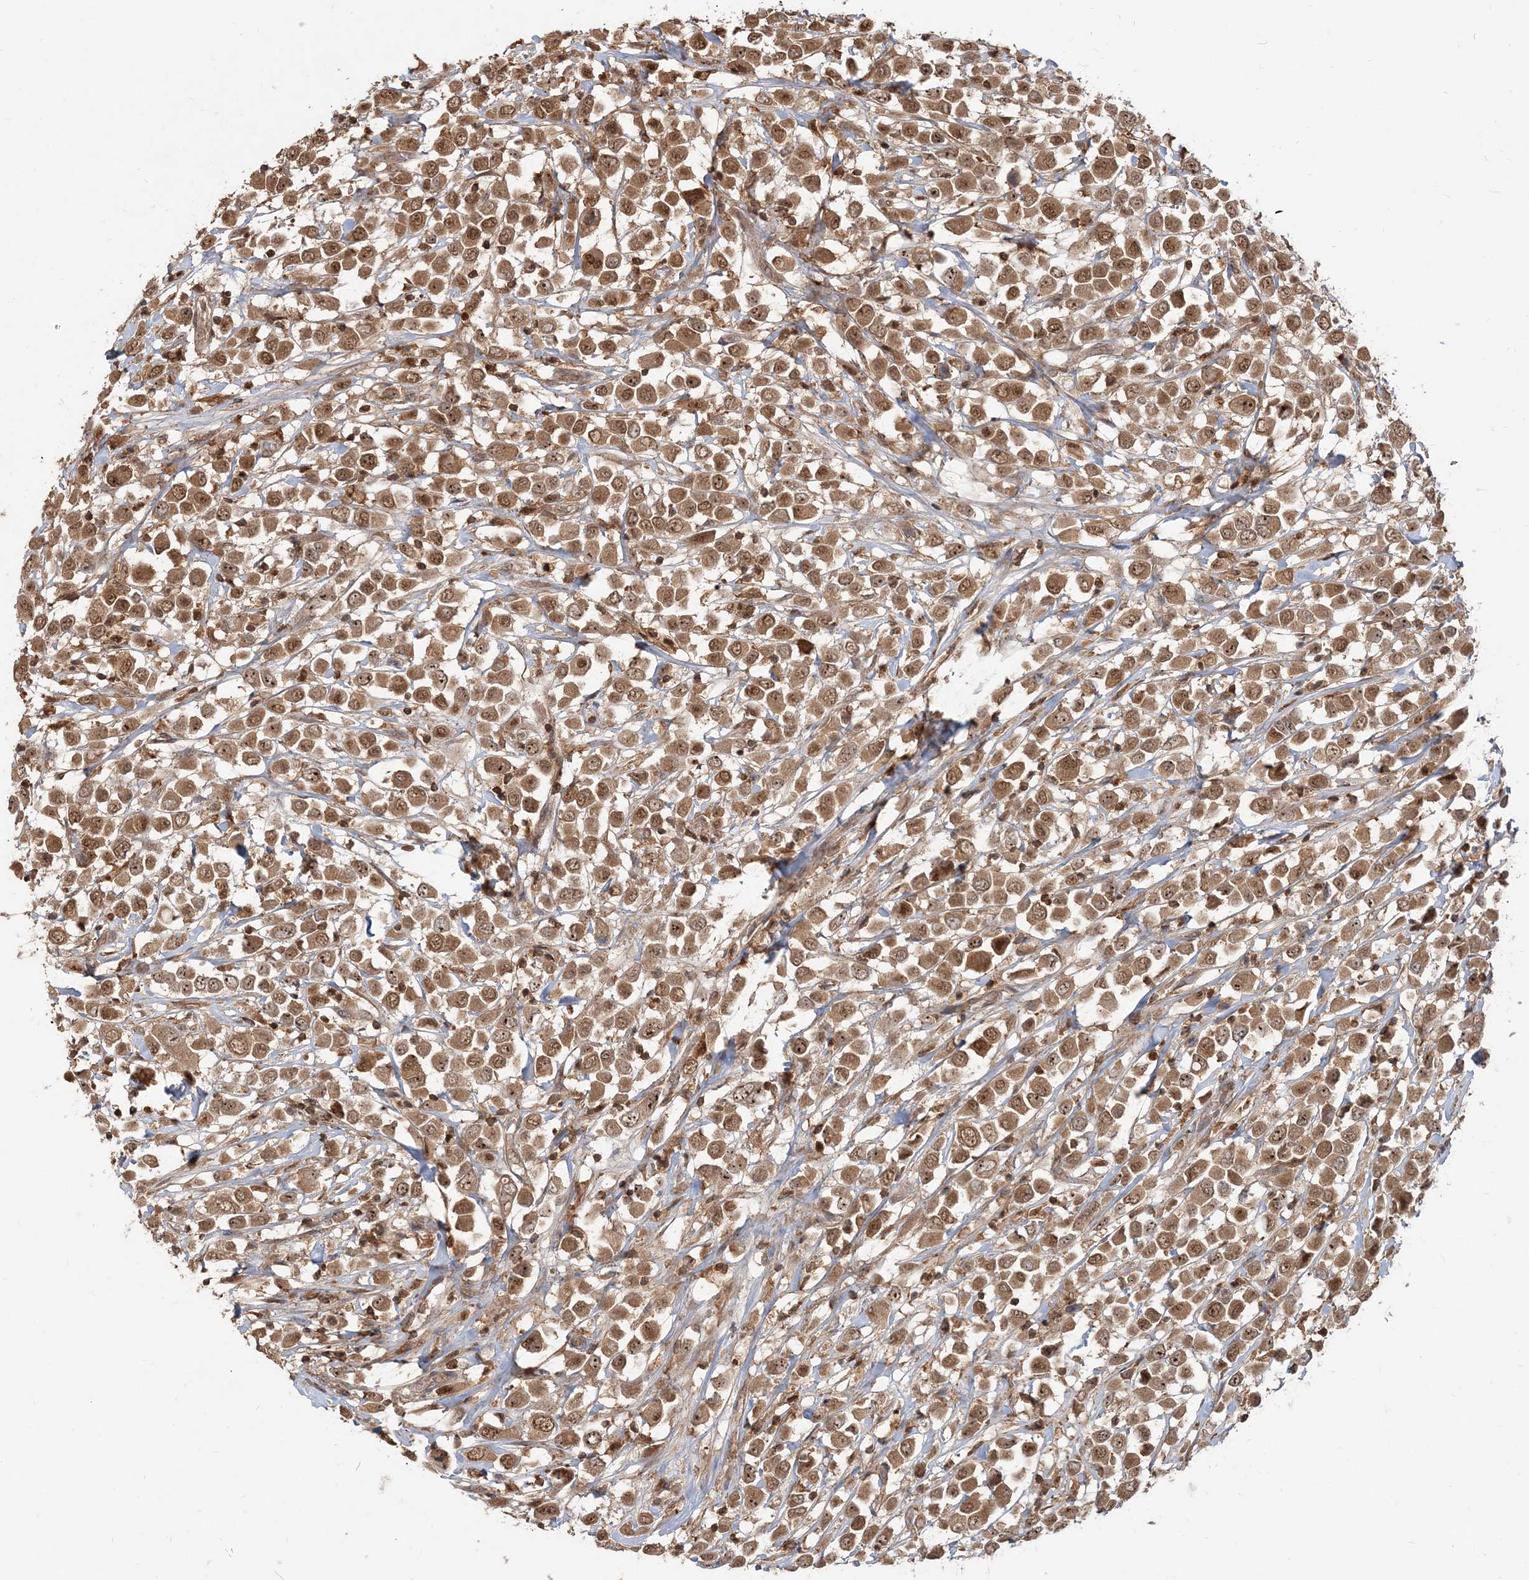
{"staining": {"intensity": "moderate", "quantity": ">75%", "location": "cytoplasmic/membranous,nuclear"}, "tissue": "breast cancer", "cell_type": "Tumor cells", "image_type": "cancer", "snomed": [{"axis": "morphology", "description": "Duct carcinoma"}, {"axis": "topography", "description": "Breast"}], "caption": "Infiltrating ductal carcinoma (breast) stained with a protein marker exhibits moderate staining in tumor cells.", "gene": "CAB39", "patient": {"sex": "female", "age": 61}}